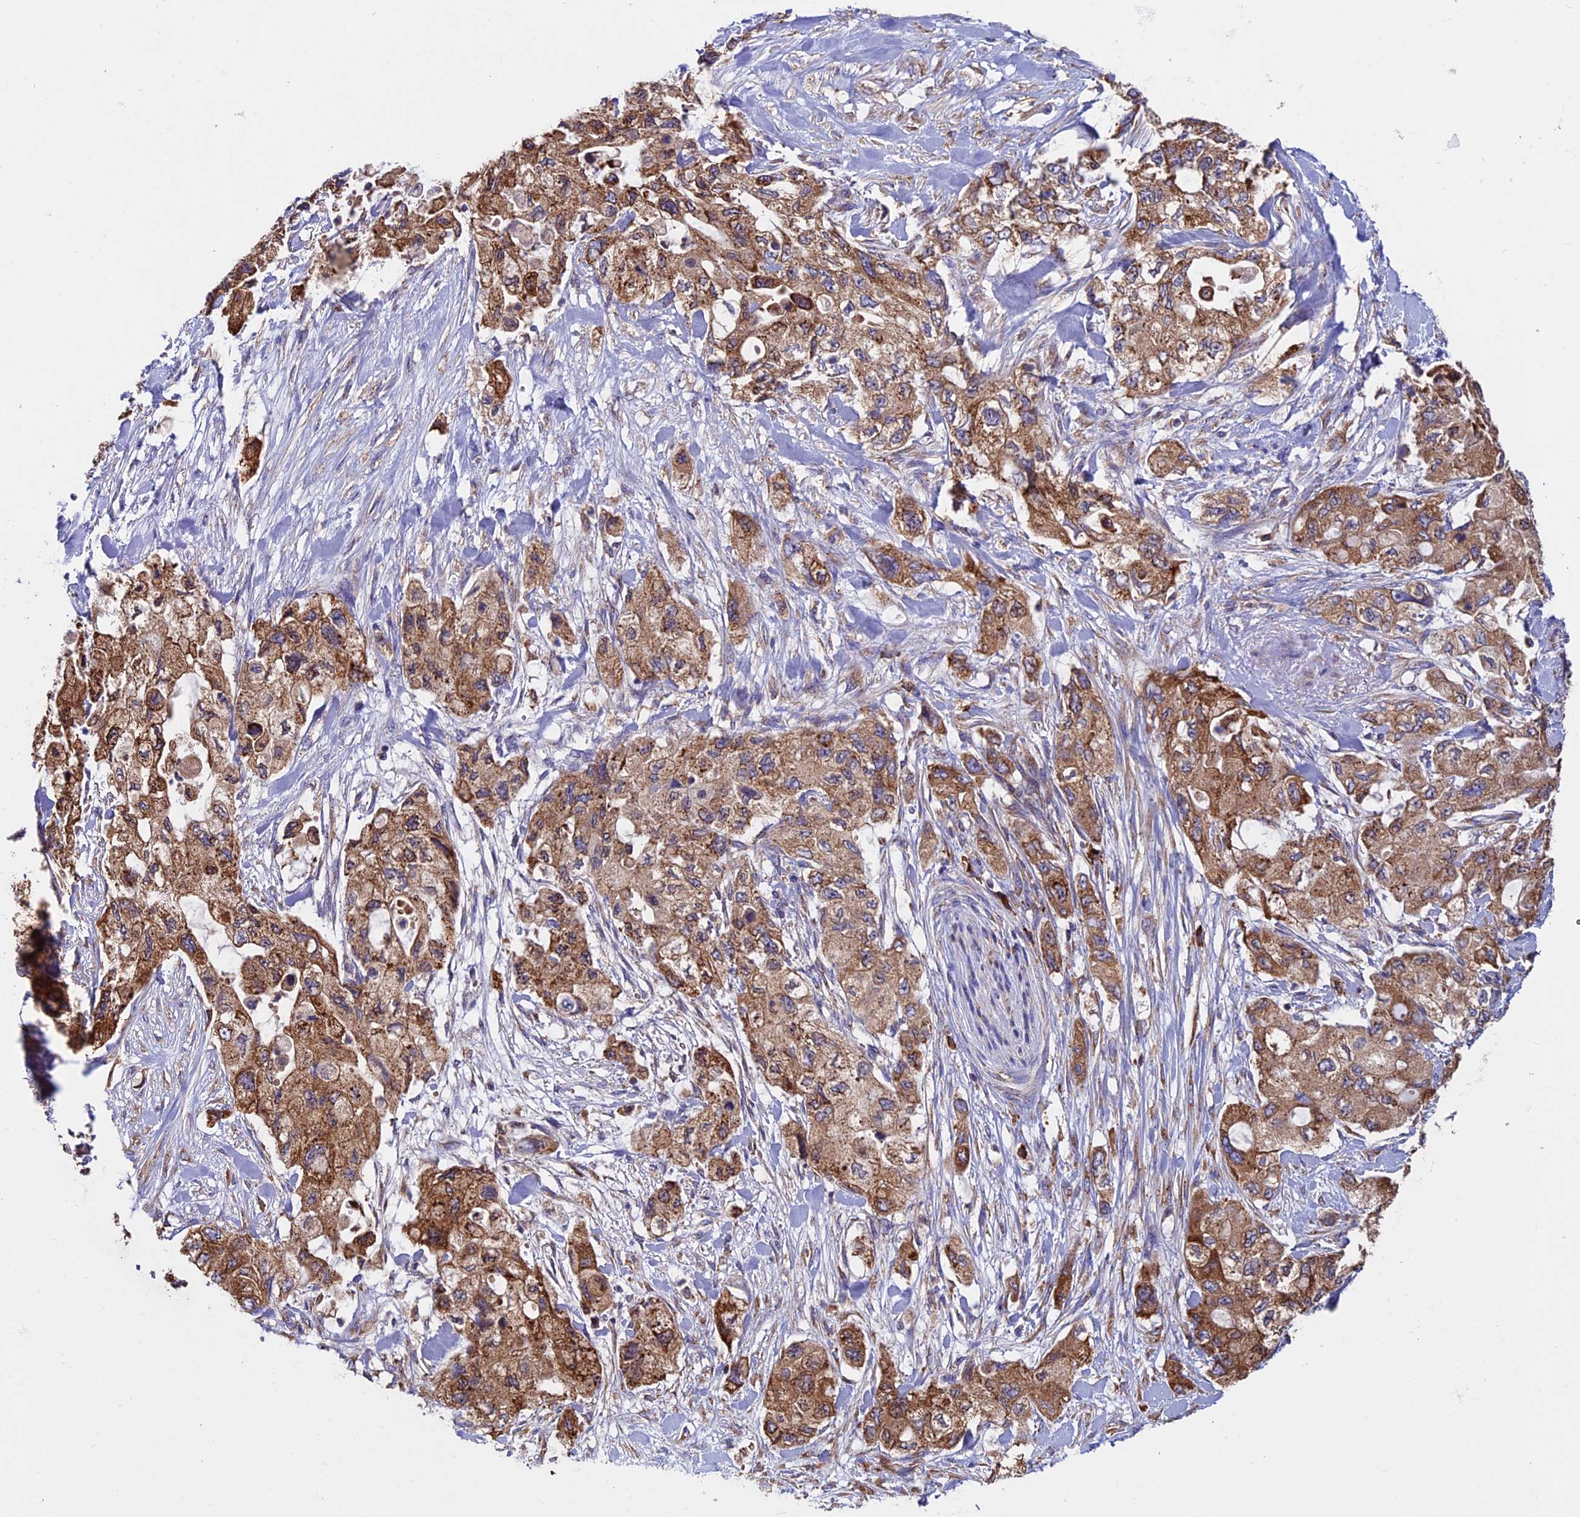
{"staining": {"intensity": "moderate", "quantity": ">75%", "location": "cytoplasmic/membranous"}, "tissue": "pancreatic cancer", "cell_type": "Tumor cells", "image_type": "cancer", "snomed": [{"axis": "morphology", "description": "Adenocarcinoma, NOS"}, {"axis": "topography", "description": "Pancreas"}], "caption": "A brown stain highlights moderate cytoplasmic/membranous expression of a protein in pancreatic adenocarcinoma tumor cells. (Brightfield microscopy of DAB IHC at high magnification).", "gene": "BTBD3", "patient": {"sex": "female", "age": 73}}